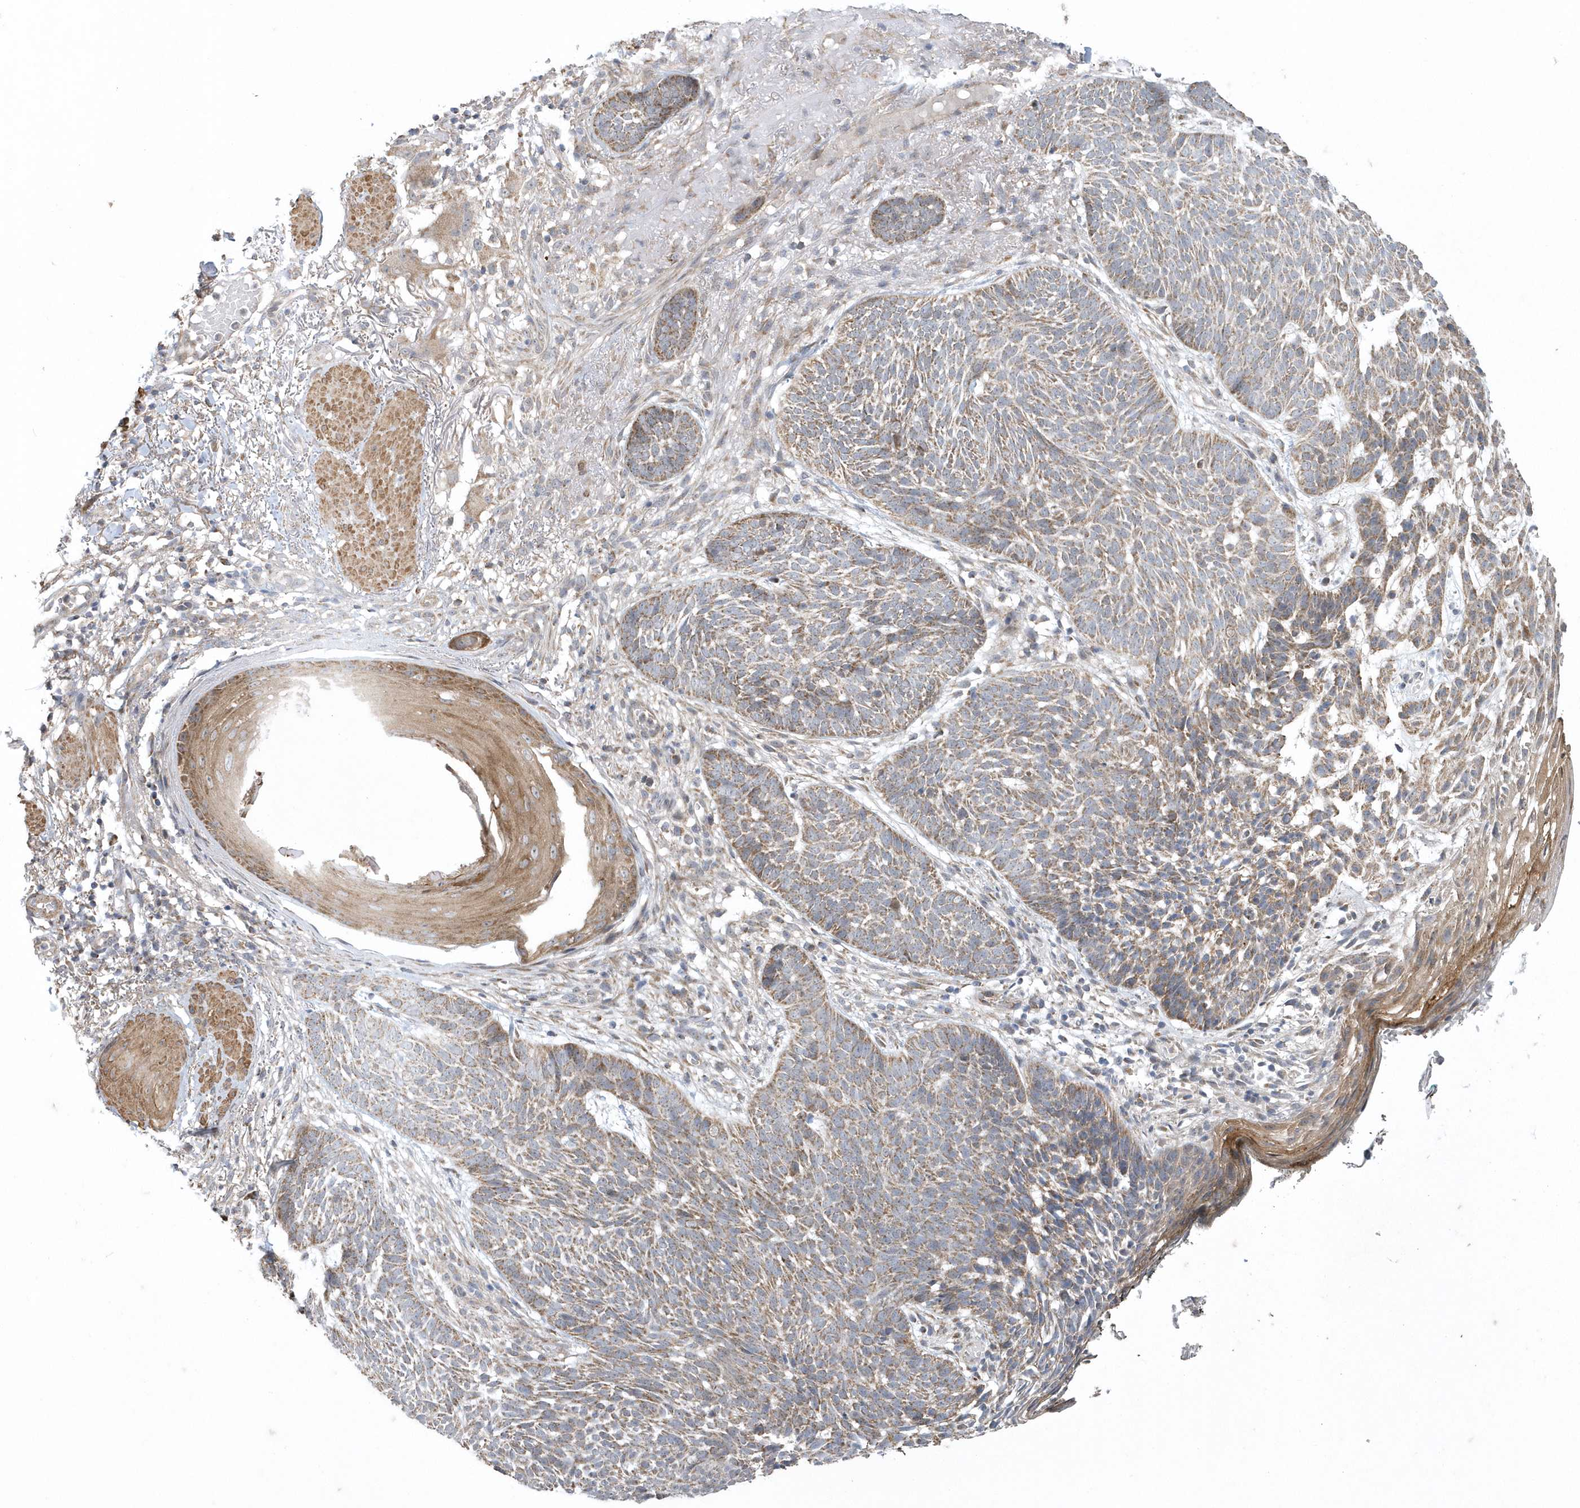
{"staining": {"intensity": "moderate", "quantity": ">75%", "location": "cytoplasmic/membranous"}, "tissue": "skin cancer", "cell_type": "Tumor cells", "image_type": "cancer", "snomed": [{"axis": "morphology", "description": "Normal tissue, NOS"}, {"axis": "morphology", "description": "Basal cell carcinoma"}, {"axis": "topography", "description": "Skin"}], "caption": "Skin cancer (basal cell carcinoma) was stained to show a protein in brown. There is medium levels of moderate cytoplasmic/membranous positivity in about >75% of tumor cells. The staining was performed using DAB (3,3'-diaminobenzidine) to visualize the protein expression in brown, while the nuclei were stained in blue with hematoxylin (Magnification: 20x).", "gene": "SLX9", "patient": {"sex": "male", "age": 64}}